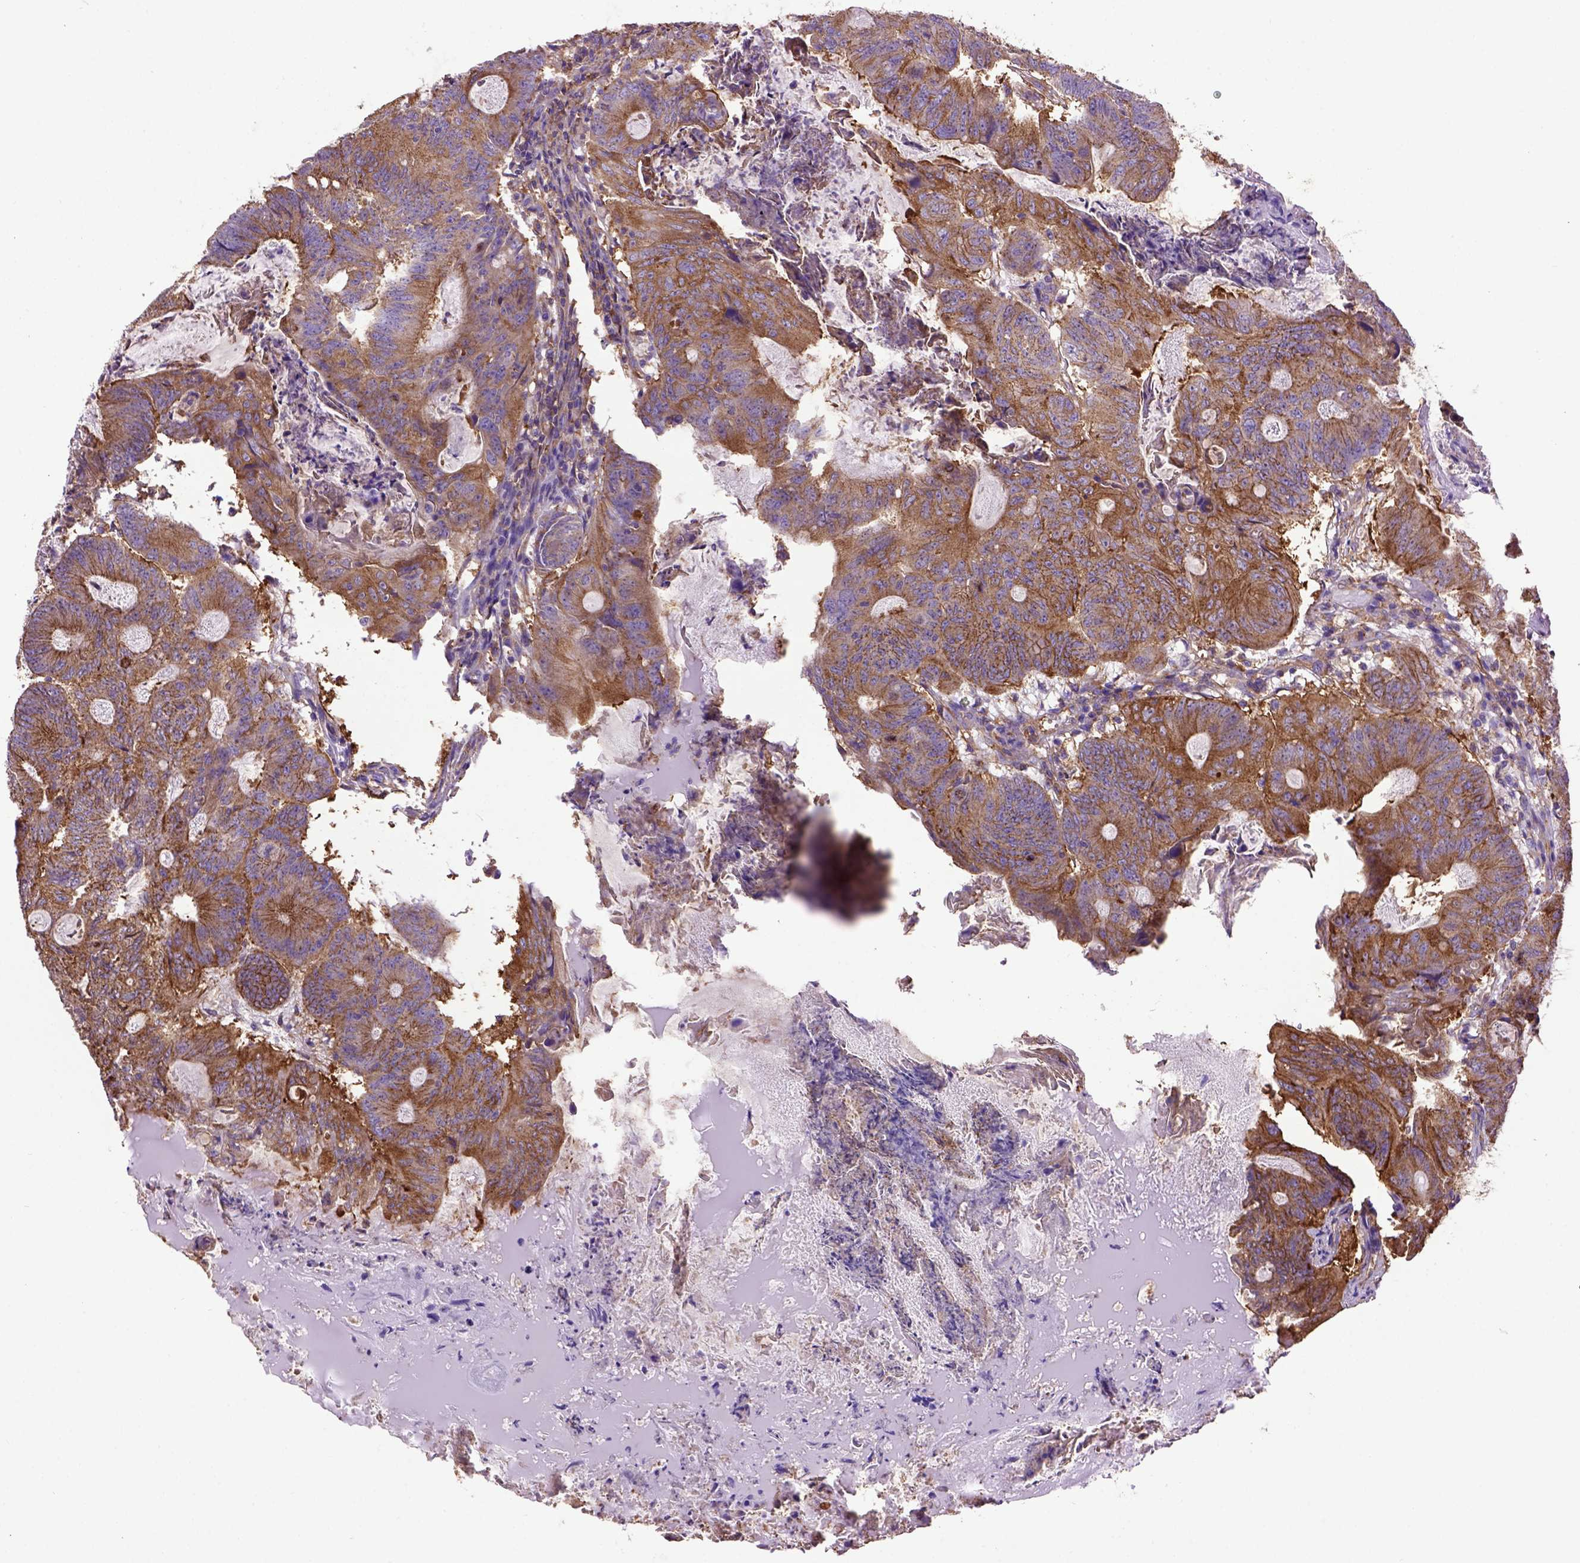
{"staining": {"intensity": "strong", "quantity": ">75%", "location": "cytoplasmic/membranous"}, "tissue": "colorectal cancer", "cell_type": "Tumor cells", "image_type": "cancer", "snomed": [{"axis": "morphology", "description": "Adenocarcinoma, NOS"}, {"axis": "topography", "description": "Colon"}], "caption": "Approximately >75% of tumor cells in adenocarcinoma (colorectal) reveal strong cytoplasmic/membranous protein positivity as visualized by brown immunohistochemical staining.", "gene": "MVP", "patient": {"sex": "female", "age": 70}}